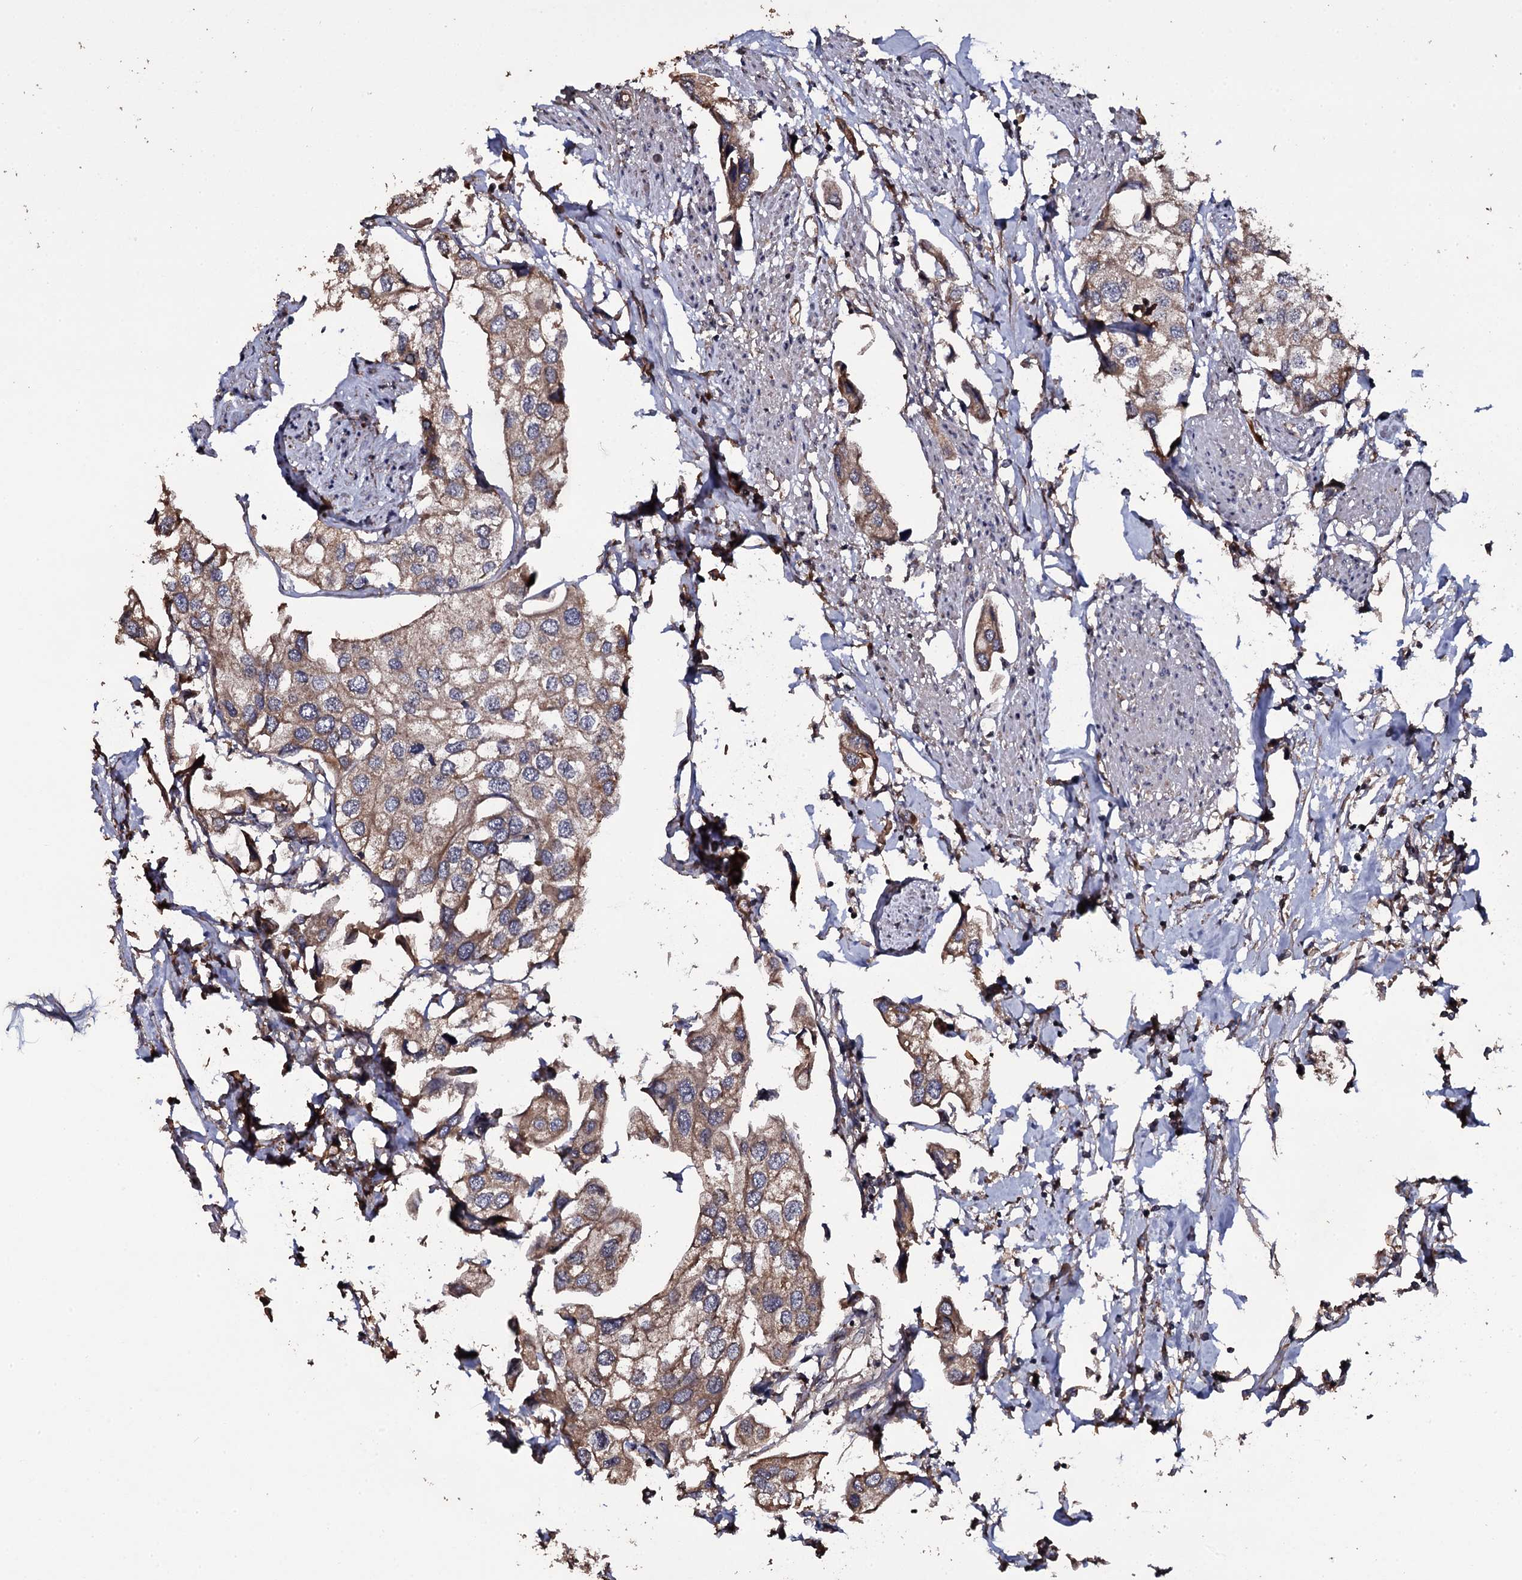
{"staining": {"intensity": "weak", "quantity": ">75%", "location": "cytoplasmic/membranous"}, "tissue": "urothelial cancer", "cell_type": "Tumor cells", "image_type": "cancer", "snomed": [{"axis": "morphology", "description": "Urothelial carcinoma, High grade"}, {"axis": "topography", "description": "Urinary bladder"}], "caption": "Immunohistochemical staining of high-grade urothelial carcinoma reveals weak cytoplasmic/membranous protein positivity in approximately >75% of tumor cells. (DAB IHC with brightfield microscopy, high magnification).", "gene": "TTC23", "patient": {"sex": "male", "age": 64}}